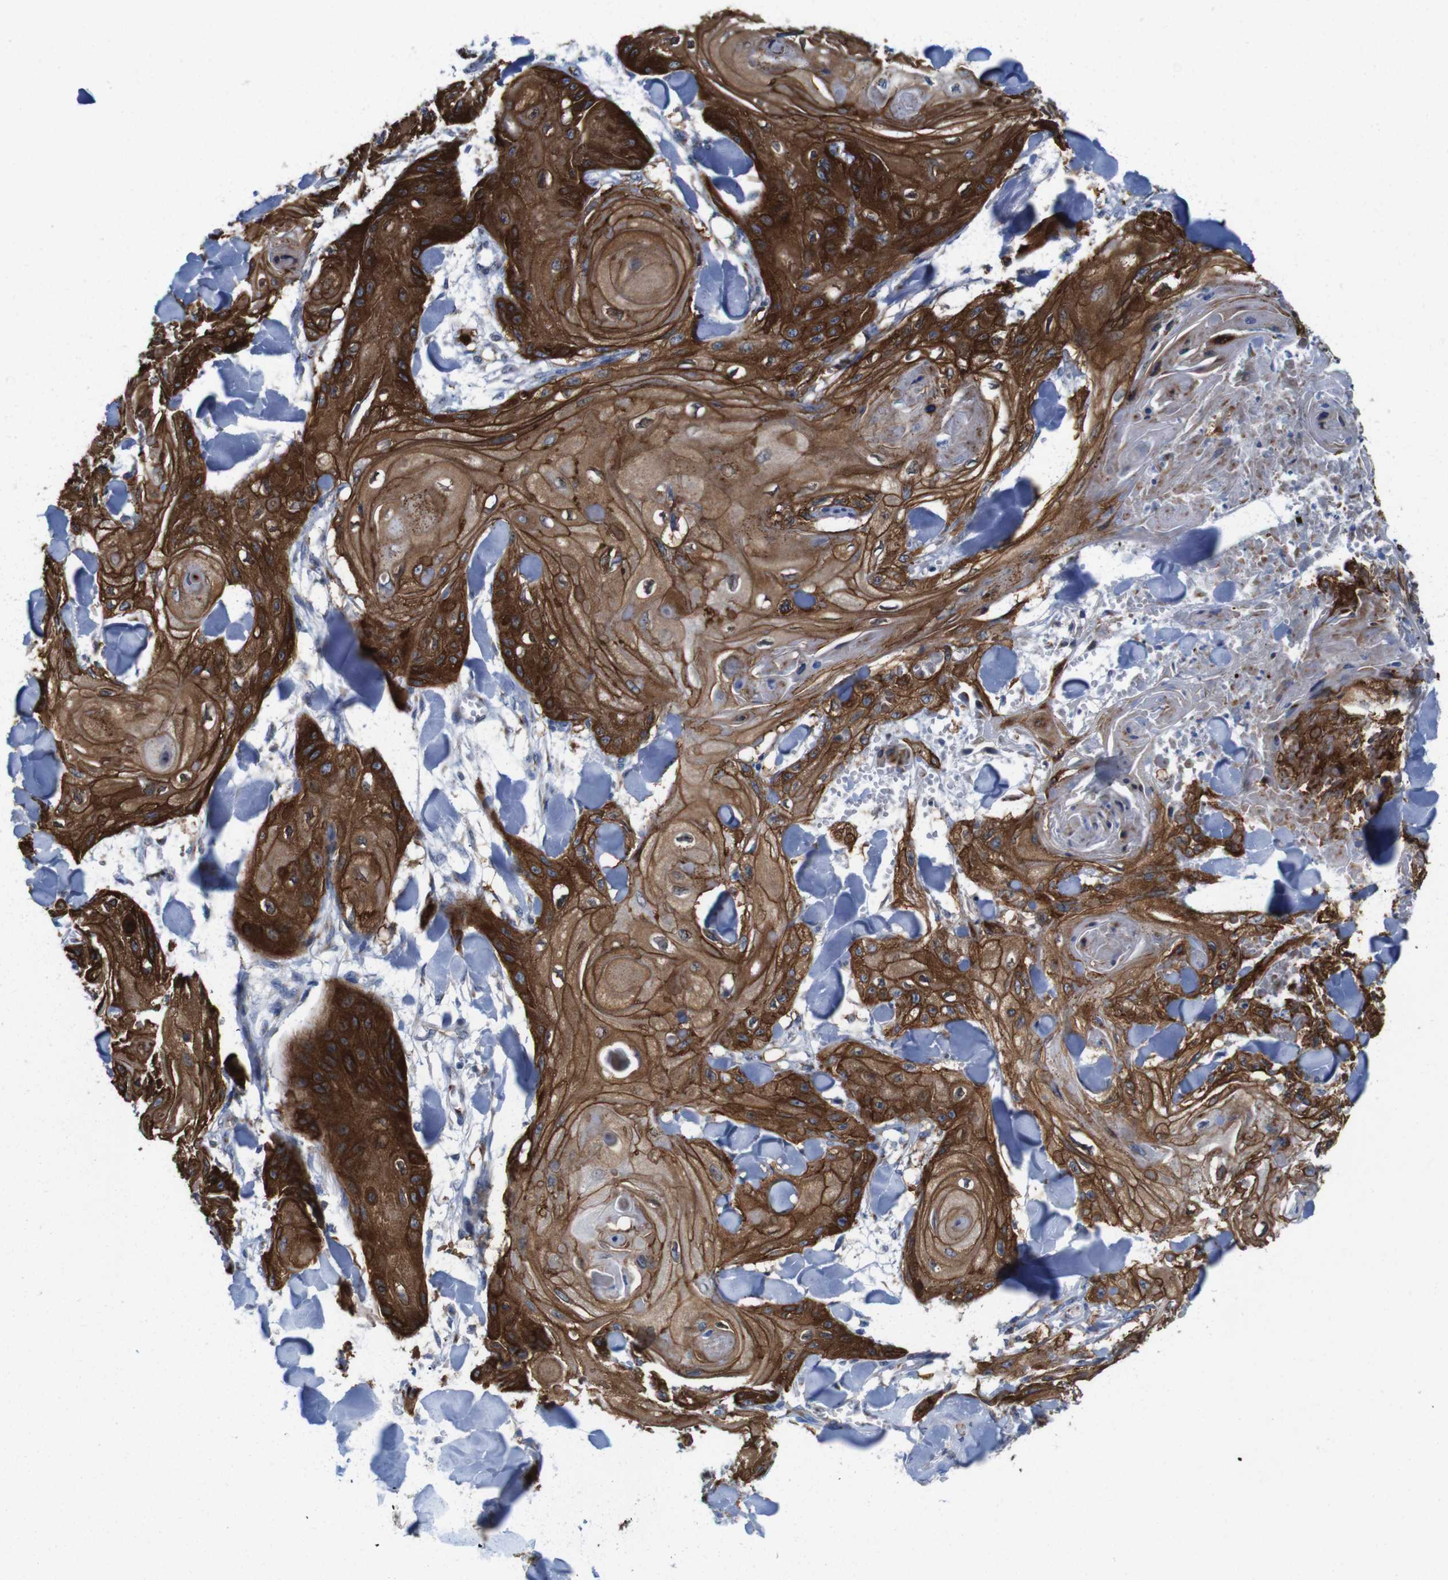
{"staining": {"intensity": "strong", "quantity": "25%-75%", "location": "cytoplasmic/membranous"}, "tissue": "skin cancer", "cell_type": "Tumor cells", "image_type": "cancer", "snomed": [{"axis": "morphology", "description": "Squamous cell carcinoma, NOS"}, {"axis": "topography", "description": "Skin"}], "caption": "Human skin cancer stained with a brown dye demonstrates strong cytoplasmic/membranous positive positivity in about 25%-75% of tumor cells.", "gene": "EFCAB14", "patient": {"sex": "male", "age": 74}}